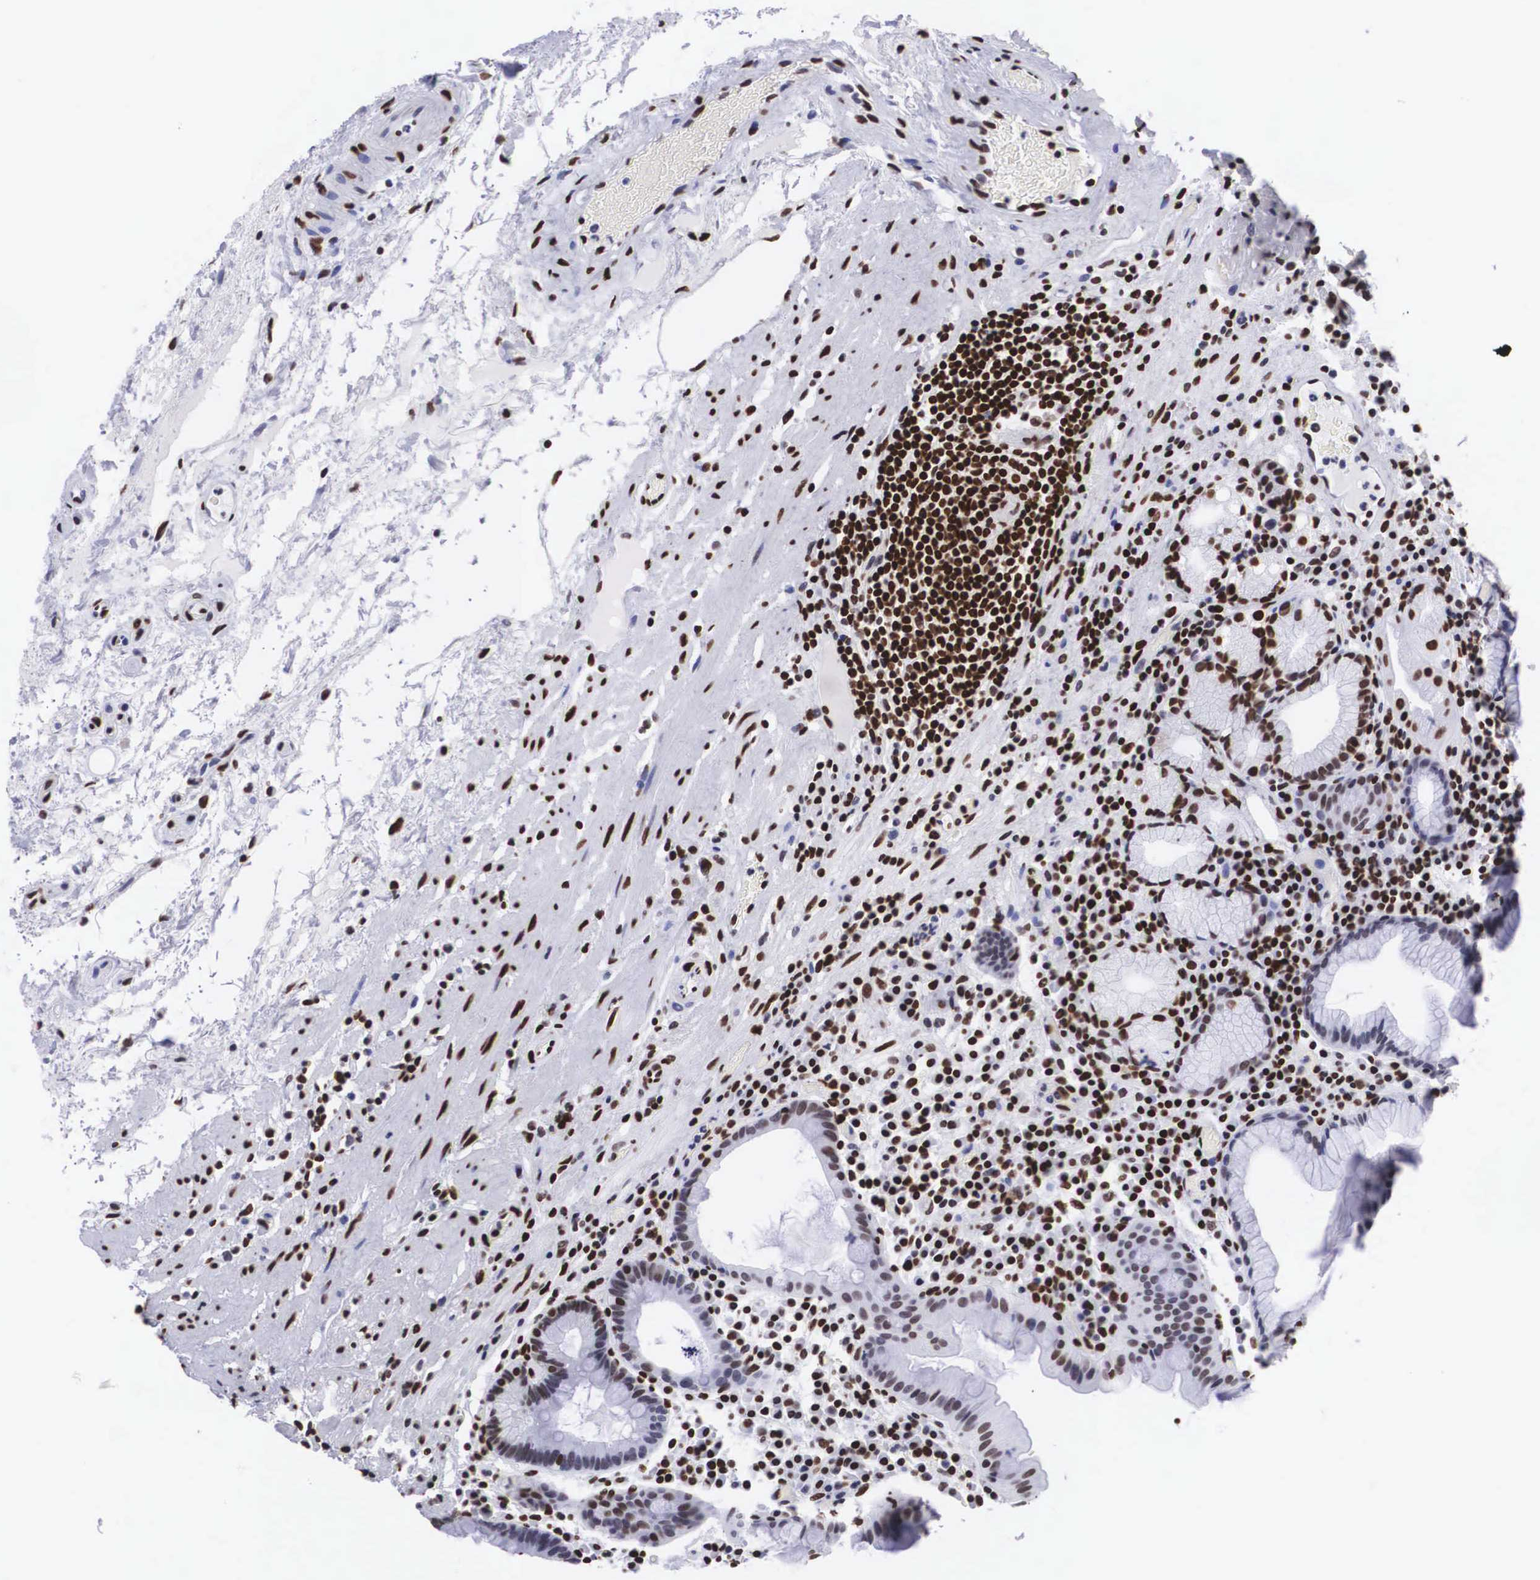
{"staining": {"intensity": "strong", "quantity": "25%-75%", "location": "nuclear"}, "tissue": "stomach", "cell_type": "Glandular cells", "image_type": "normal", "snomed": [{"axis": "morphology", "description": "Normal tissue, NOS"}, {"axis": "topography", "description": "Stomach, lower"}, {"axis": "topography", "description": "Duodenum"}], "caption": "Brown immunohistochemical staining in unremarkable stomach exhibits strong nuclear staining in approximately 25%-75% of glandular cells.", "gene": "MECP2", "patient": {"sex": "male", "age": 84}}